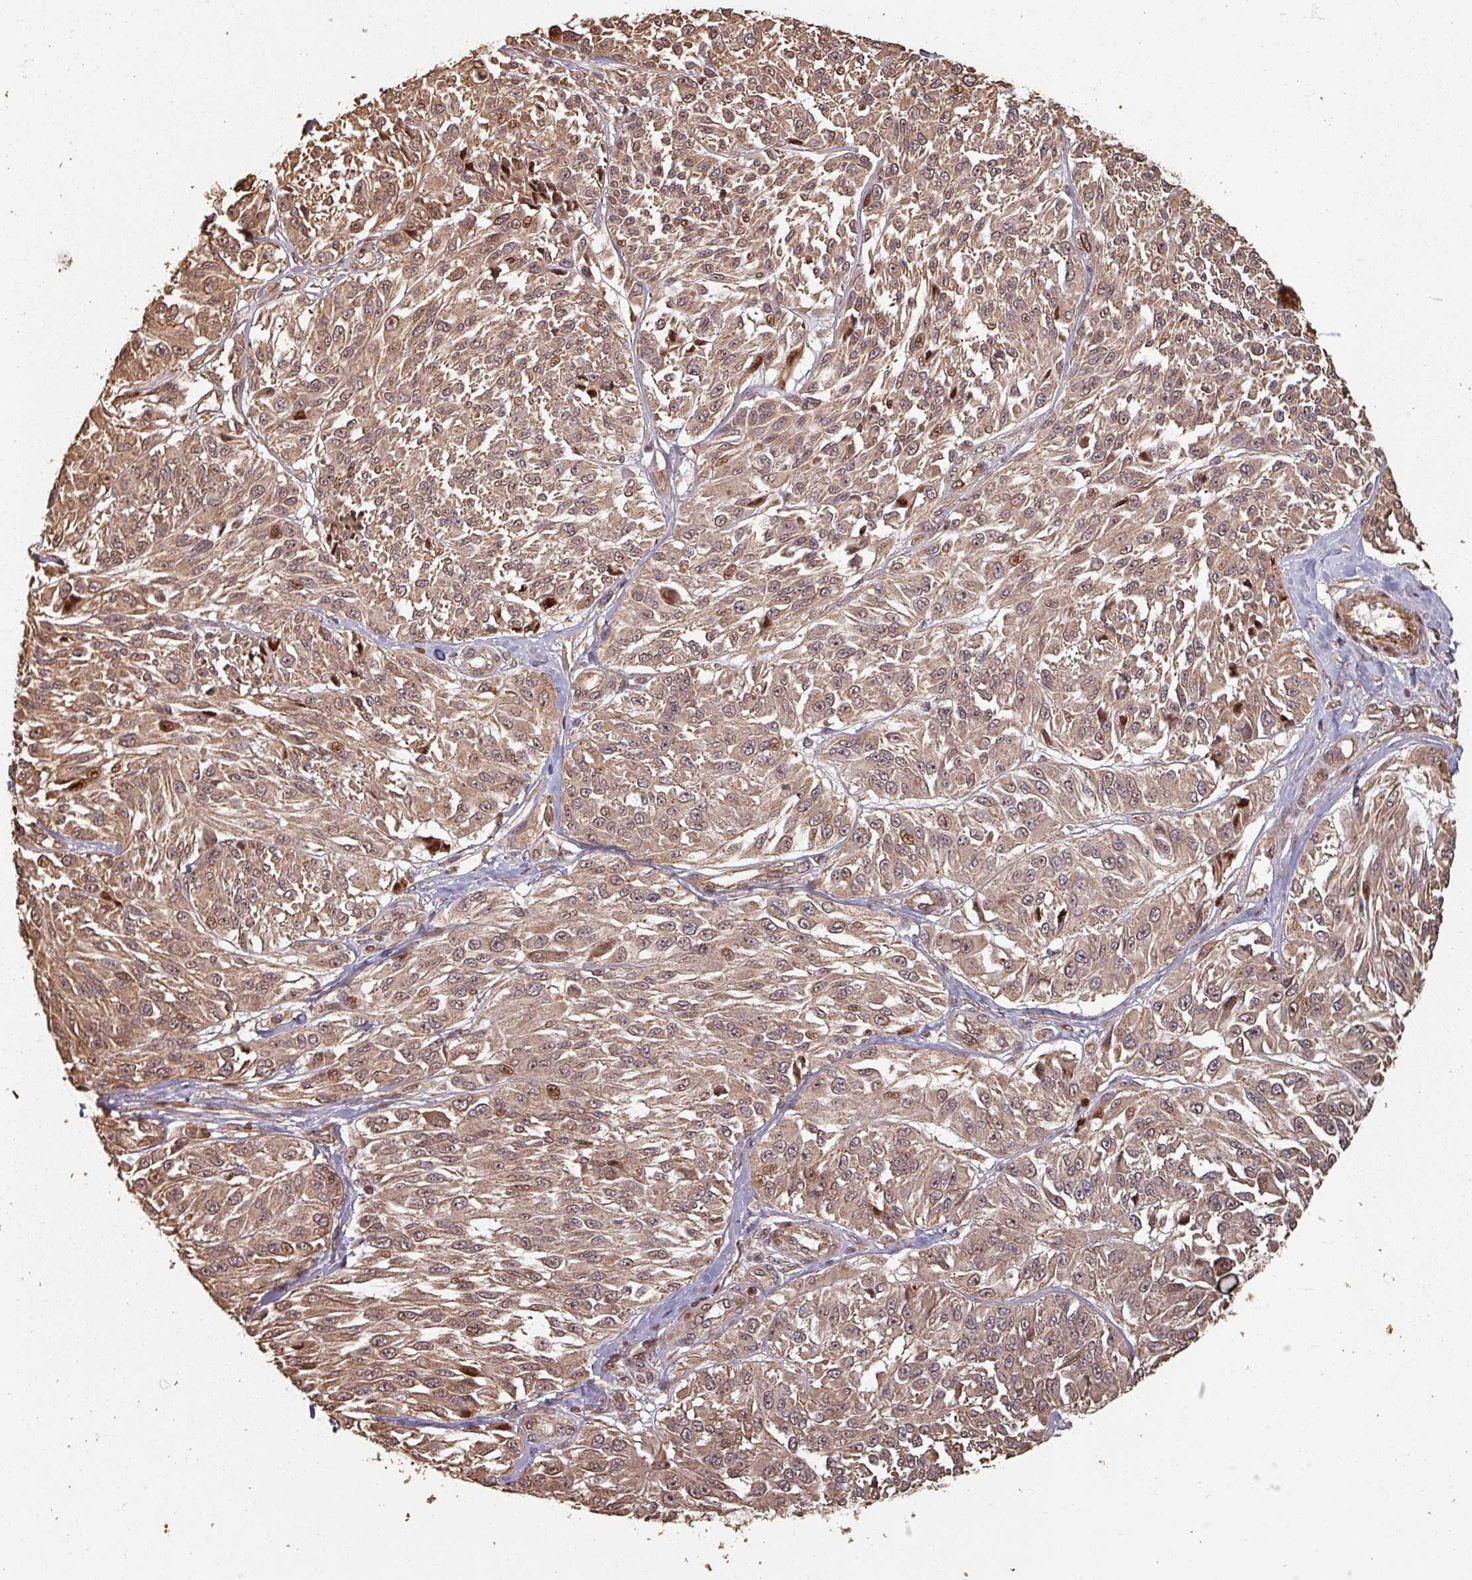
{"staining": {"intensity": "moderate", "quantity": ">75%", "location": "cytoplasmic/membranous,nuclear"}, "tissue": "melanoma", "cell_type": "Tumor cells", "image_type": "cancer", "snomed": [{"axis": "morphology", "description": "Malignant melanoma, NOS"}, {"axis": "topography", "description": "Skin"}], "caption": "Moderate cytoplasmic/membranous and nuclear staining for a protein is seen in approximately >75% of tumor cells of melanoma using IHC.", "gene": "EID1", "patient": {"sex": "male", "age": 94}}